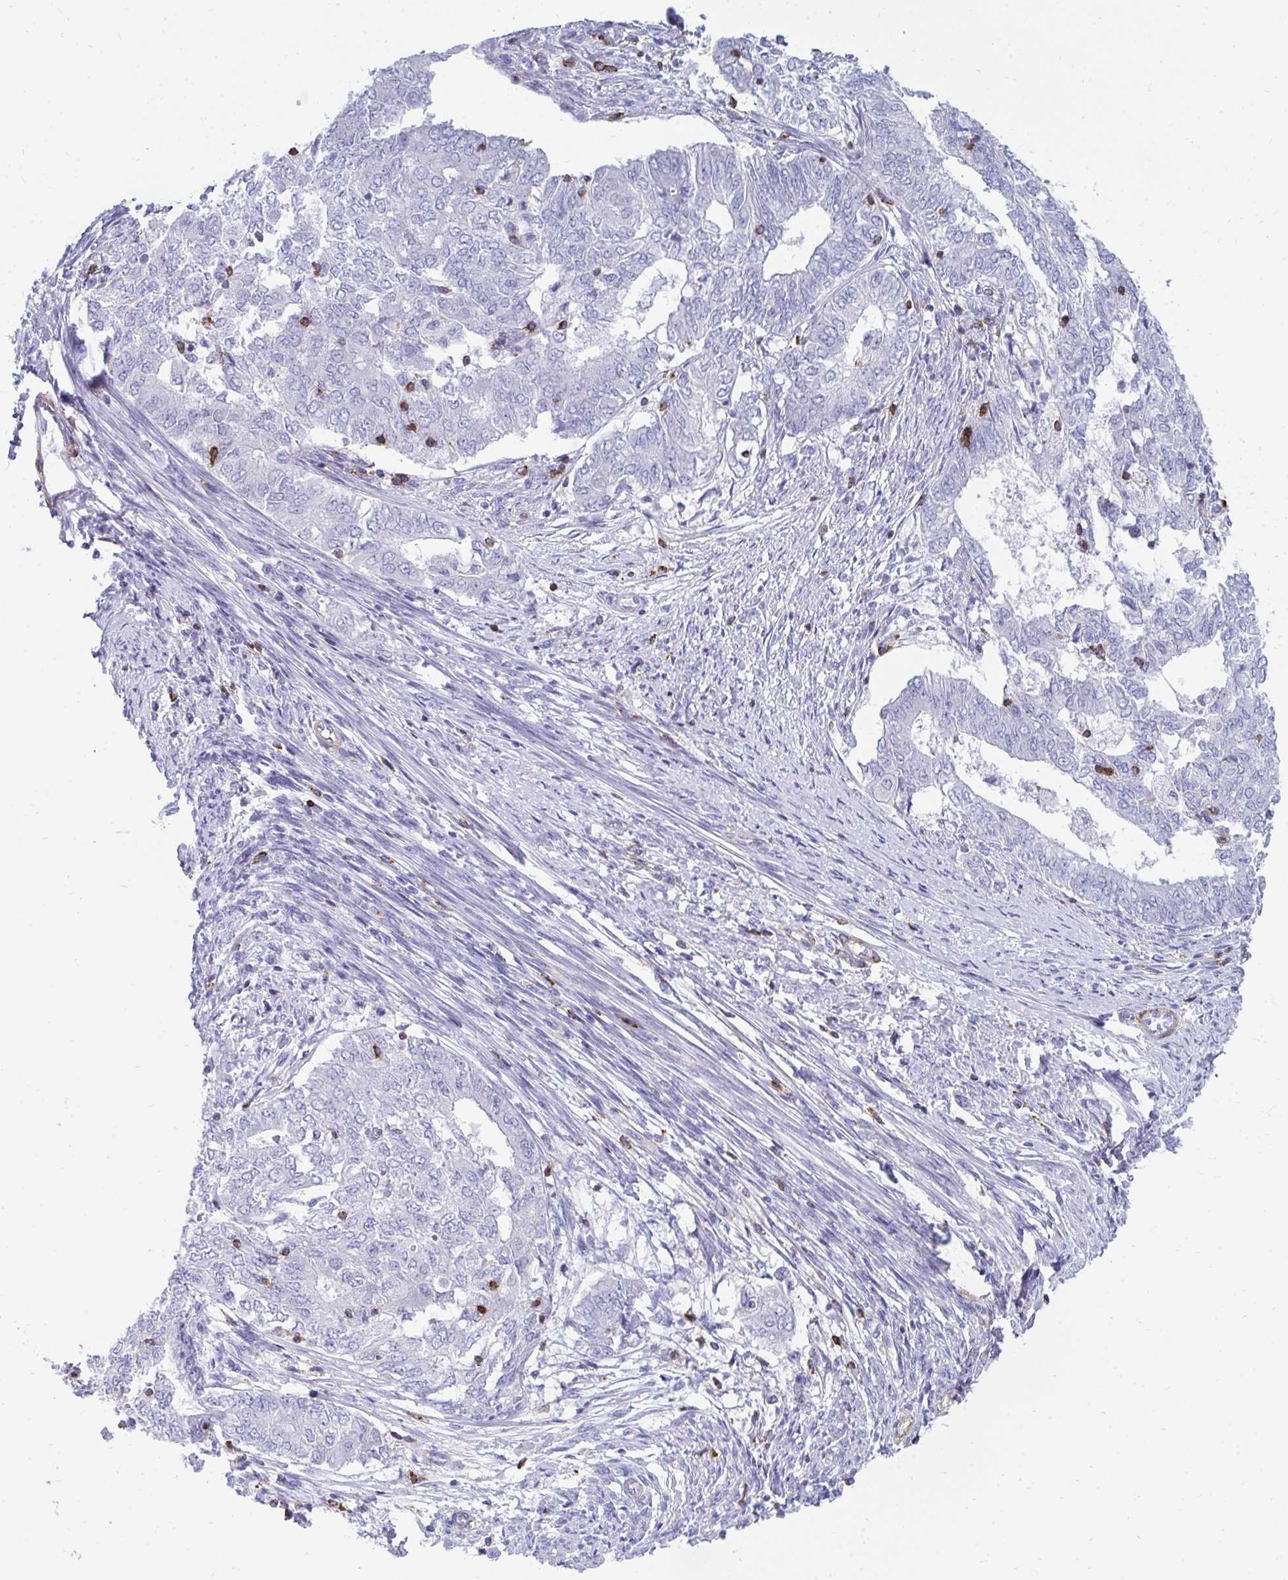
{"staining": {"intensity": "negative", "quantity": "none", "location": "none"}, "tissue": "endometrial cancer", "cell_type": "Tumor cells", "image_type": "cancer", "snomed": [{"axis": "morphology", "description": "Adenocarcinoma, NOS"}, {"axis": "topography", "description": "Endometrium"}], "caption": "Immunohistochemical staining of endometrial adenocarcinoma displays no significant positivity in tumor cells. The staining is performed using DAB brown chromogen with nuclei counter-stained in using hematoxylin.", "gene": "CD7", "patient": {"sex": "female", "age": 62}}